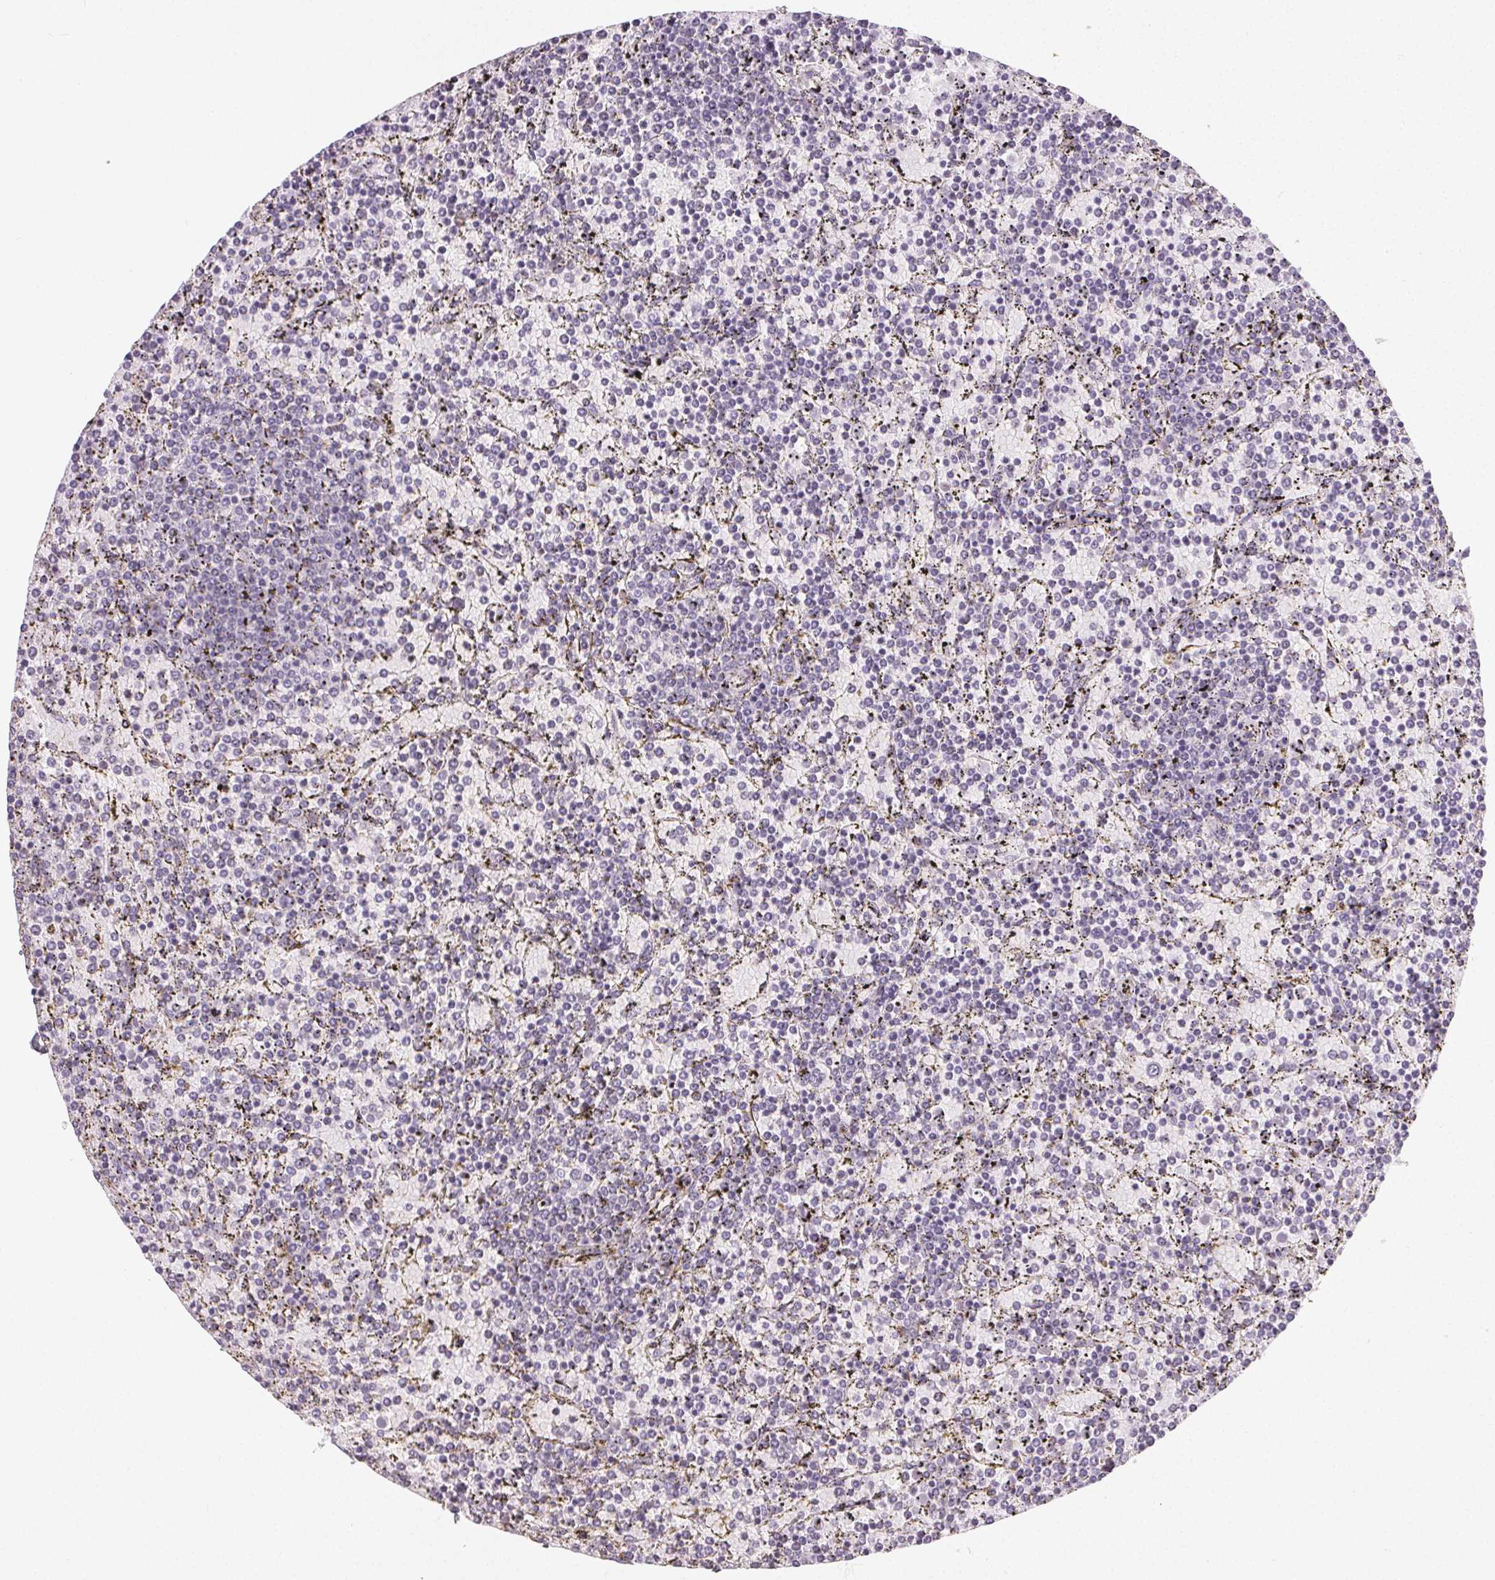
{"staining": {"intensity": "negative", "quantity": "none", "location": "none"}, "tissue": "lymphoma", "cell_type": "Tumor cells", "image_type": "cancer", "snomed": [{"axis": "morphology", "description": "Malignant lymphoma, non-Hodgkin's type, Low grade"}, {"axis": "topography", "description": "Spleen"}], "caption": "There is no significant staining in tumor cells of low-grade malignant lymphoma, non-Hodgkin's type. Brightfield microscopy of immunohistochemistry (IHC) stained with DAB (3,3'-diaminobenzidine) (brown) and hematoxylin (blue), captured at high magnification.", "gene": "TMEM174", "patient": {"sex": "female", "age": 77}}